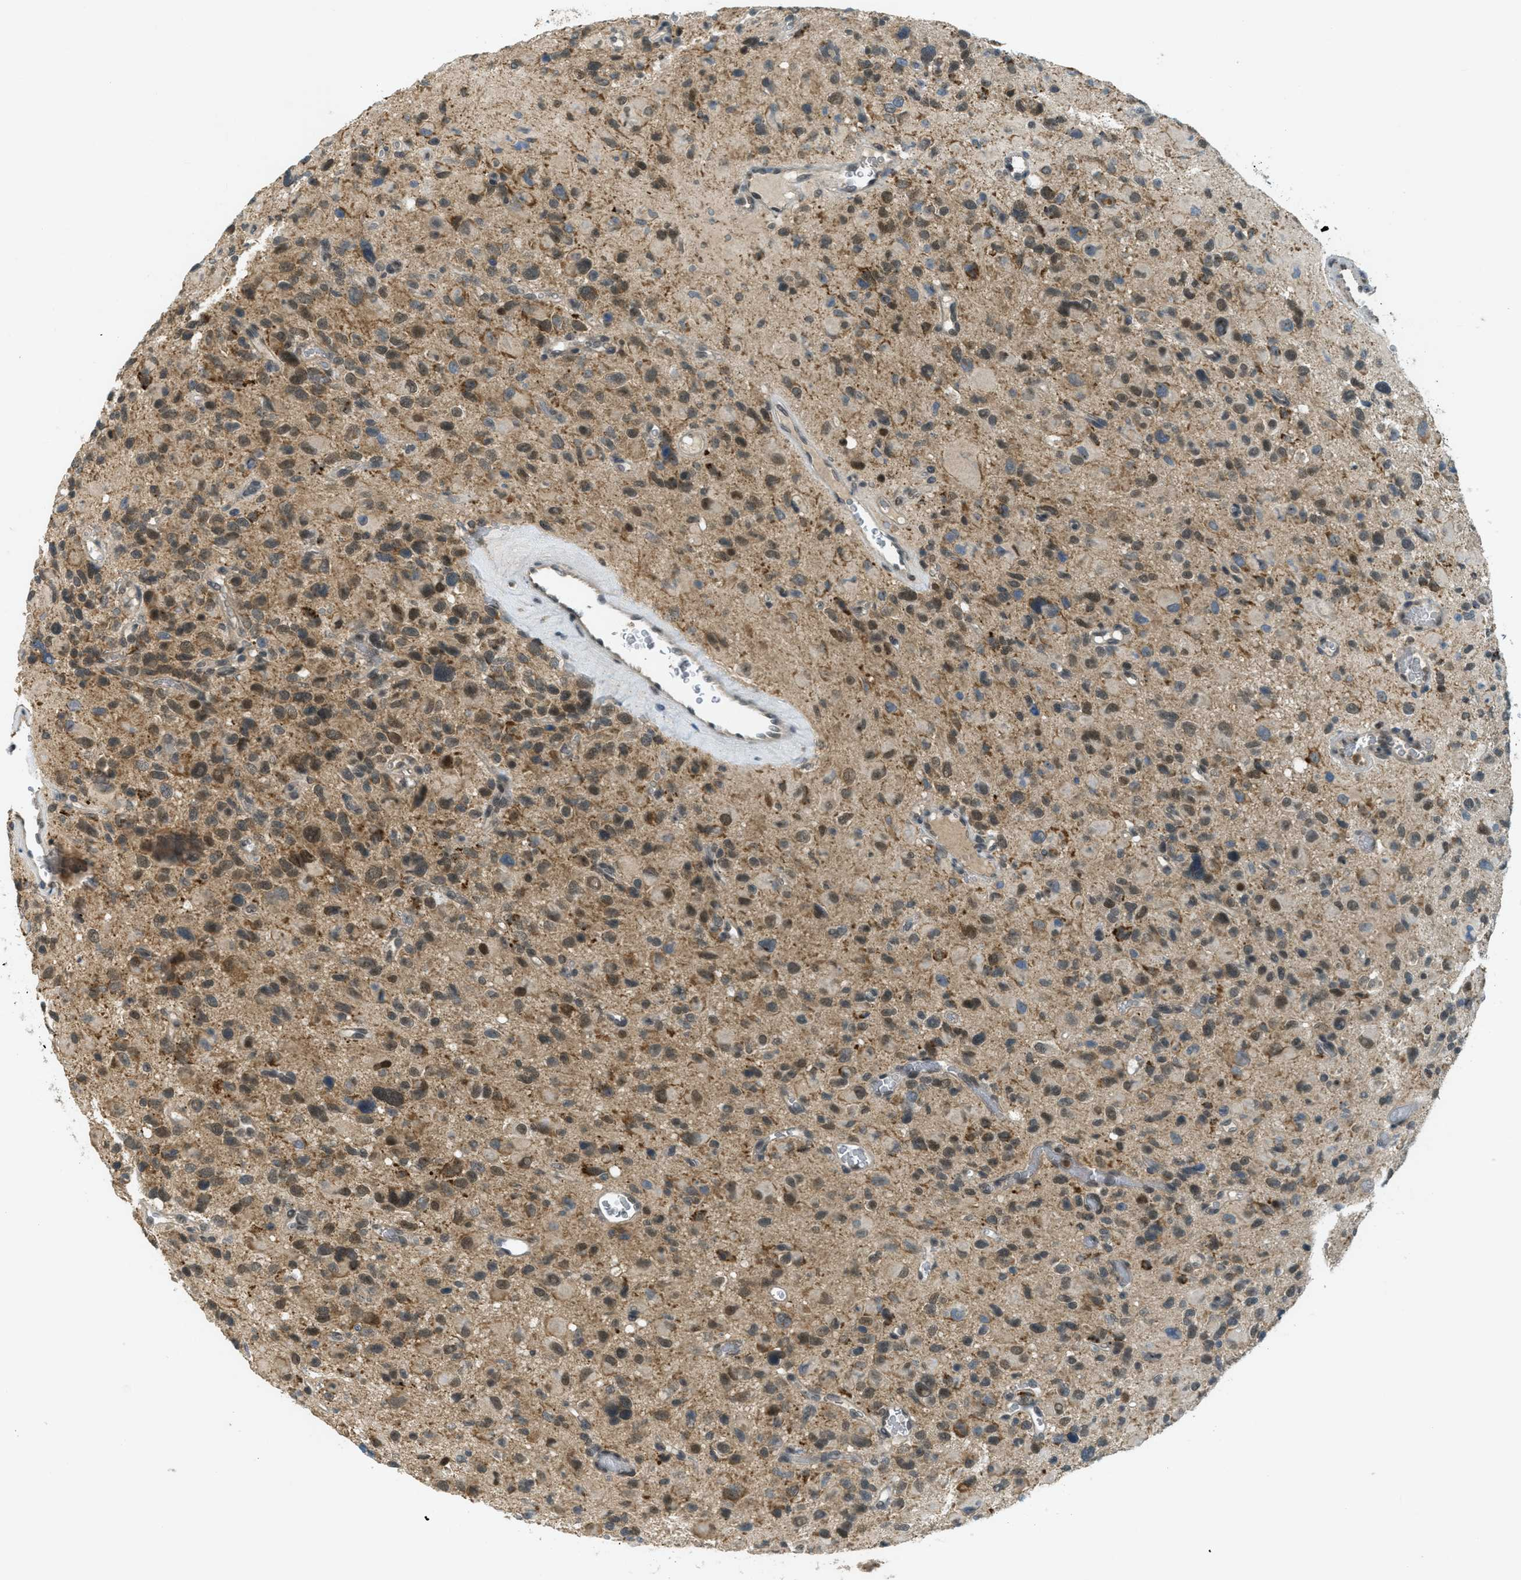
{"staining": {"intensity": "weak", "quantity": "25%-75%", "location": "nuclear"}, "tissue": "glioma", "cell_type": "Tumor cells", "image_type": "cancer", "snomed": [{"axis": "morphology", "description": "Glioma, malignant, High grade"}, {"axis": "topography", "description": "Brain"}], "caption": "Protein expression analysis of human glioma reveals weak nuclear staining in about 25%-75% of tumor cells. Nuclei are stained in blue.", "gene": "TCF20", "patient": {"sex": "male", "age": 48}}